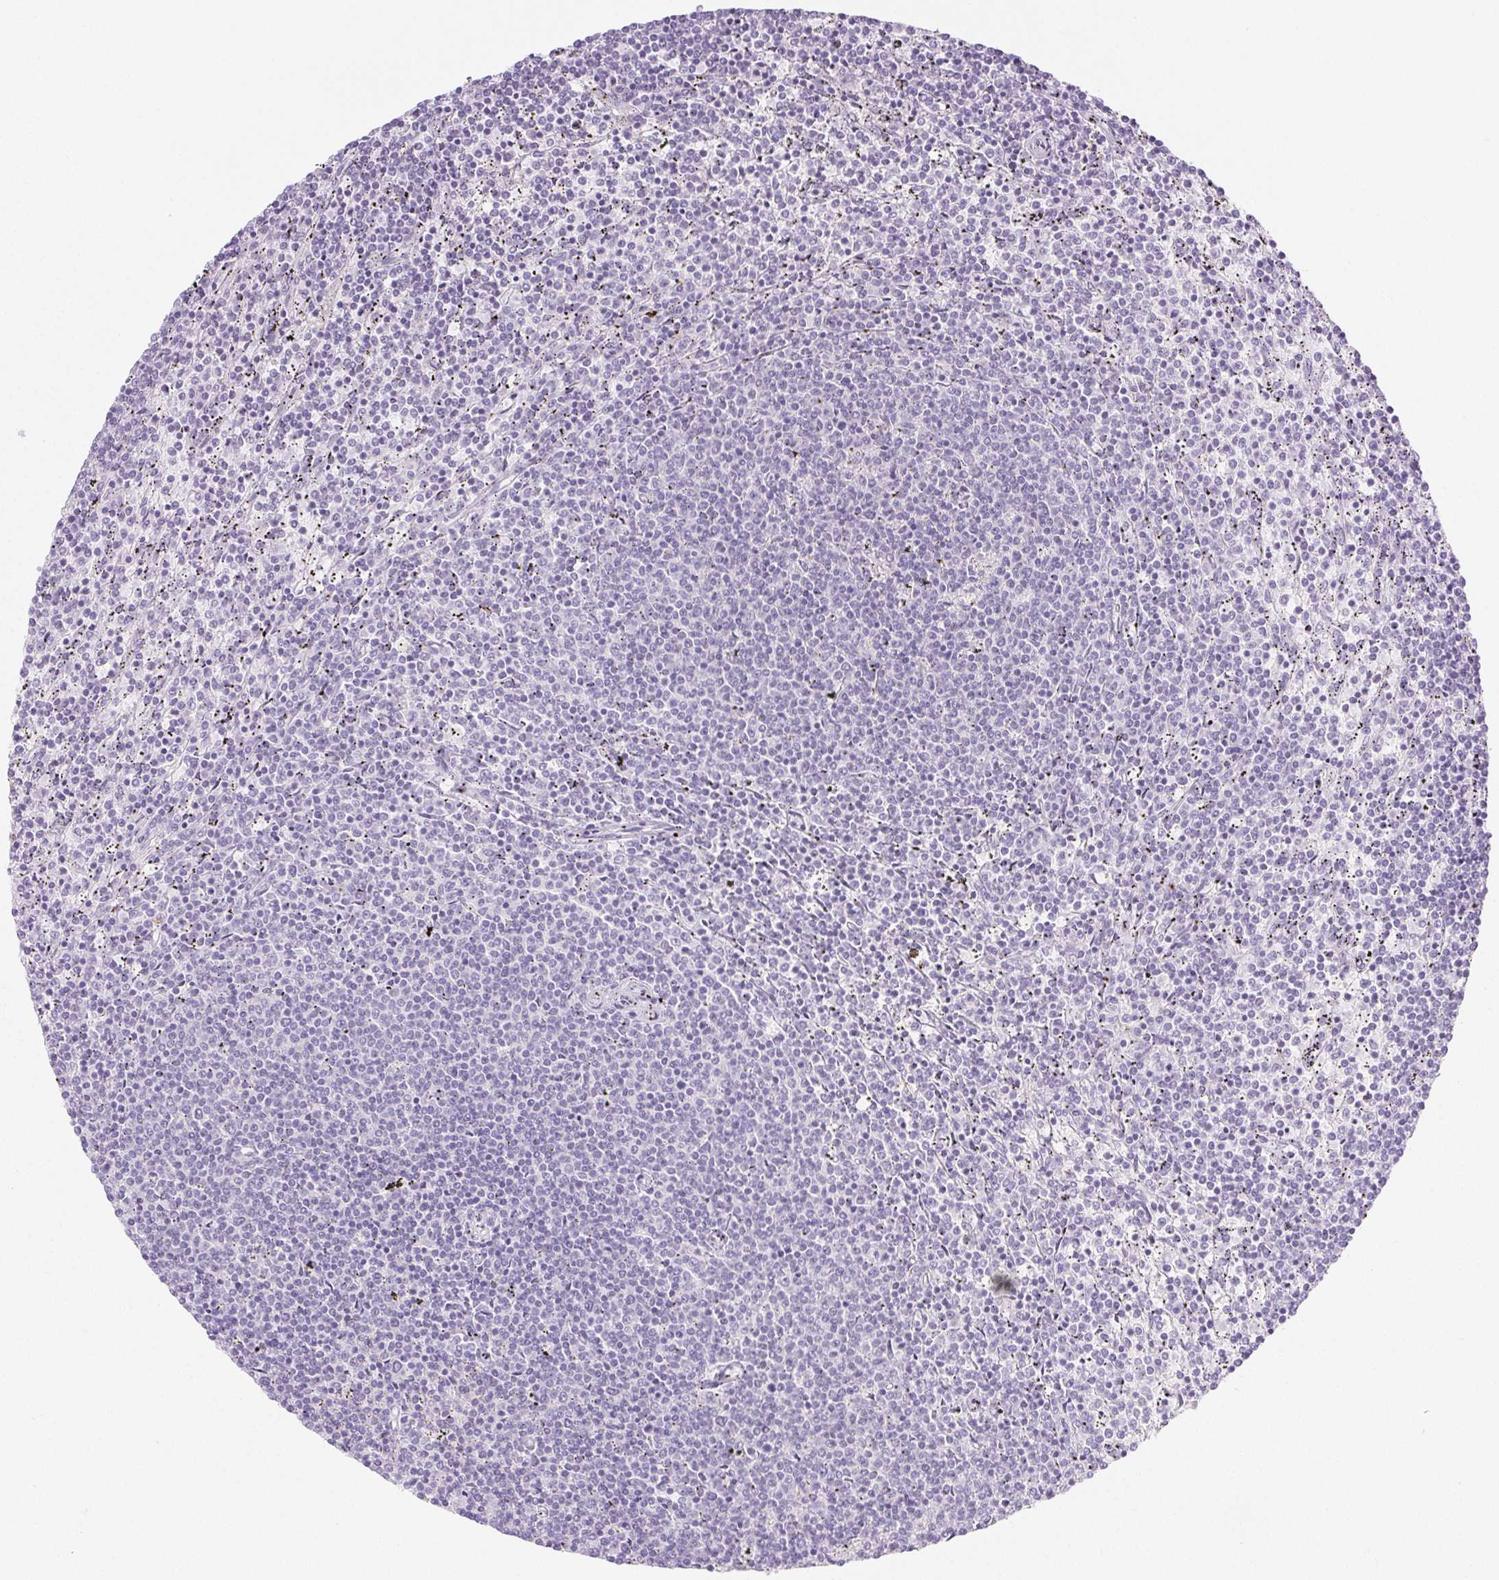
{"staining": {"intensity": "negative", "quantity": "none", "location": "none"}, "tissue": "lymphoma", "cell_type": "Tumor cells", "image_type": "cancer", "snomed": [{"axis": "morphology", "description": "Malignant lymphoma, non-Hodgkin's type, Low grade"}, {"axis": "topography", "description": "Spleen"}], "caption": "IHC image of neoplastic tissue: human lymphoma stained with DAB demonstrates no significant protein staining in tumor cells.", "gene": "PI3", "patient": {"sex": "female", "age": 50}}